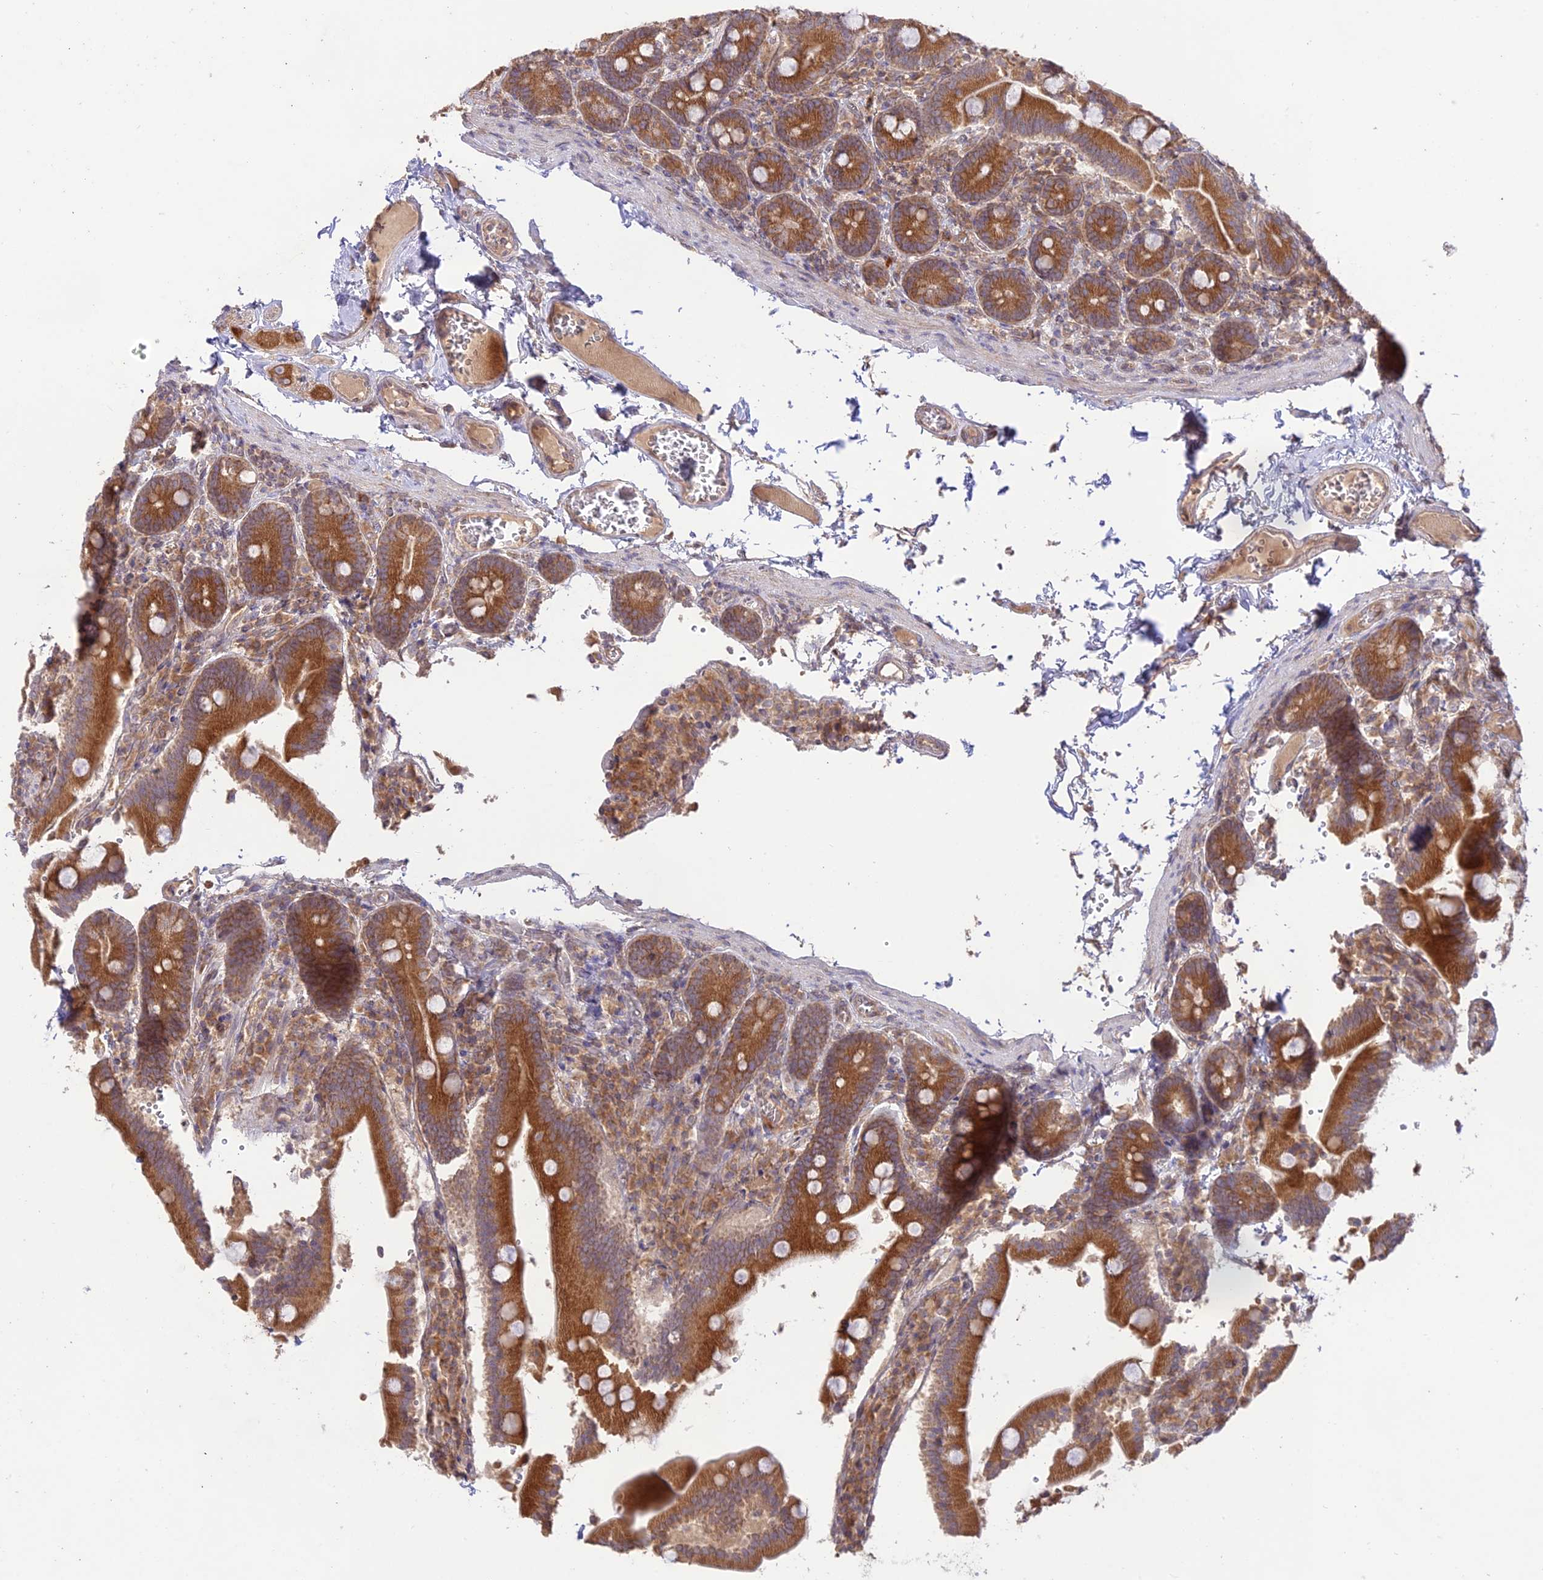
{"staining": {"intensity": "moderate", "quantity": ">75%", "location": "cytoplasmic/membranous"}, "tissue": "duodenum", "cell_type": "Glandular cells", "image_type": "normal", "snomed": [{"axis": "morphology", "description": "Normal tissue, NOS"}, {"axis": "topography", "description": "Duodenum"}], "caption": "Immunohistochemistry photomicrograph of normal human duodenum stained for a protein (brown), which displays medium levels of moderate cytoplasmic/membranous expression in approximately >75% of glandular cells.", "gene": "TMEM259", "patient": {"sex": "female", "age": 62}}